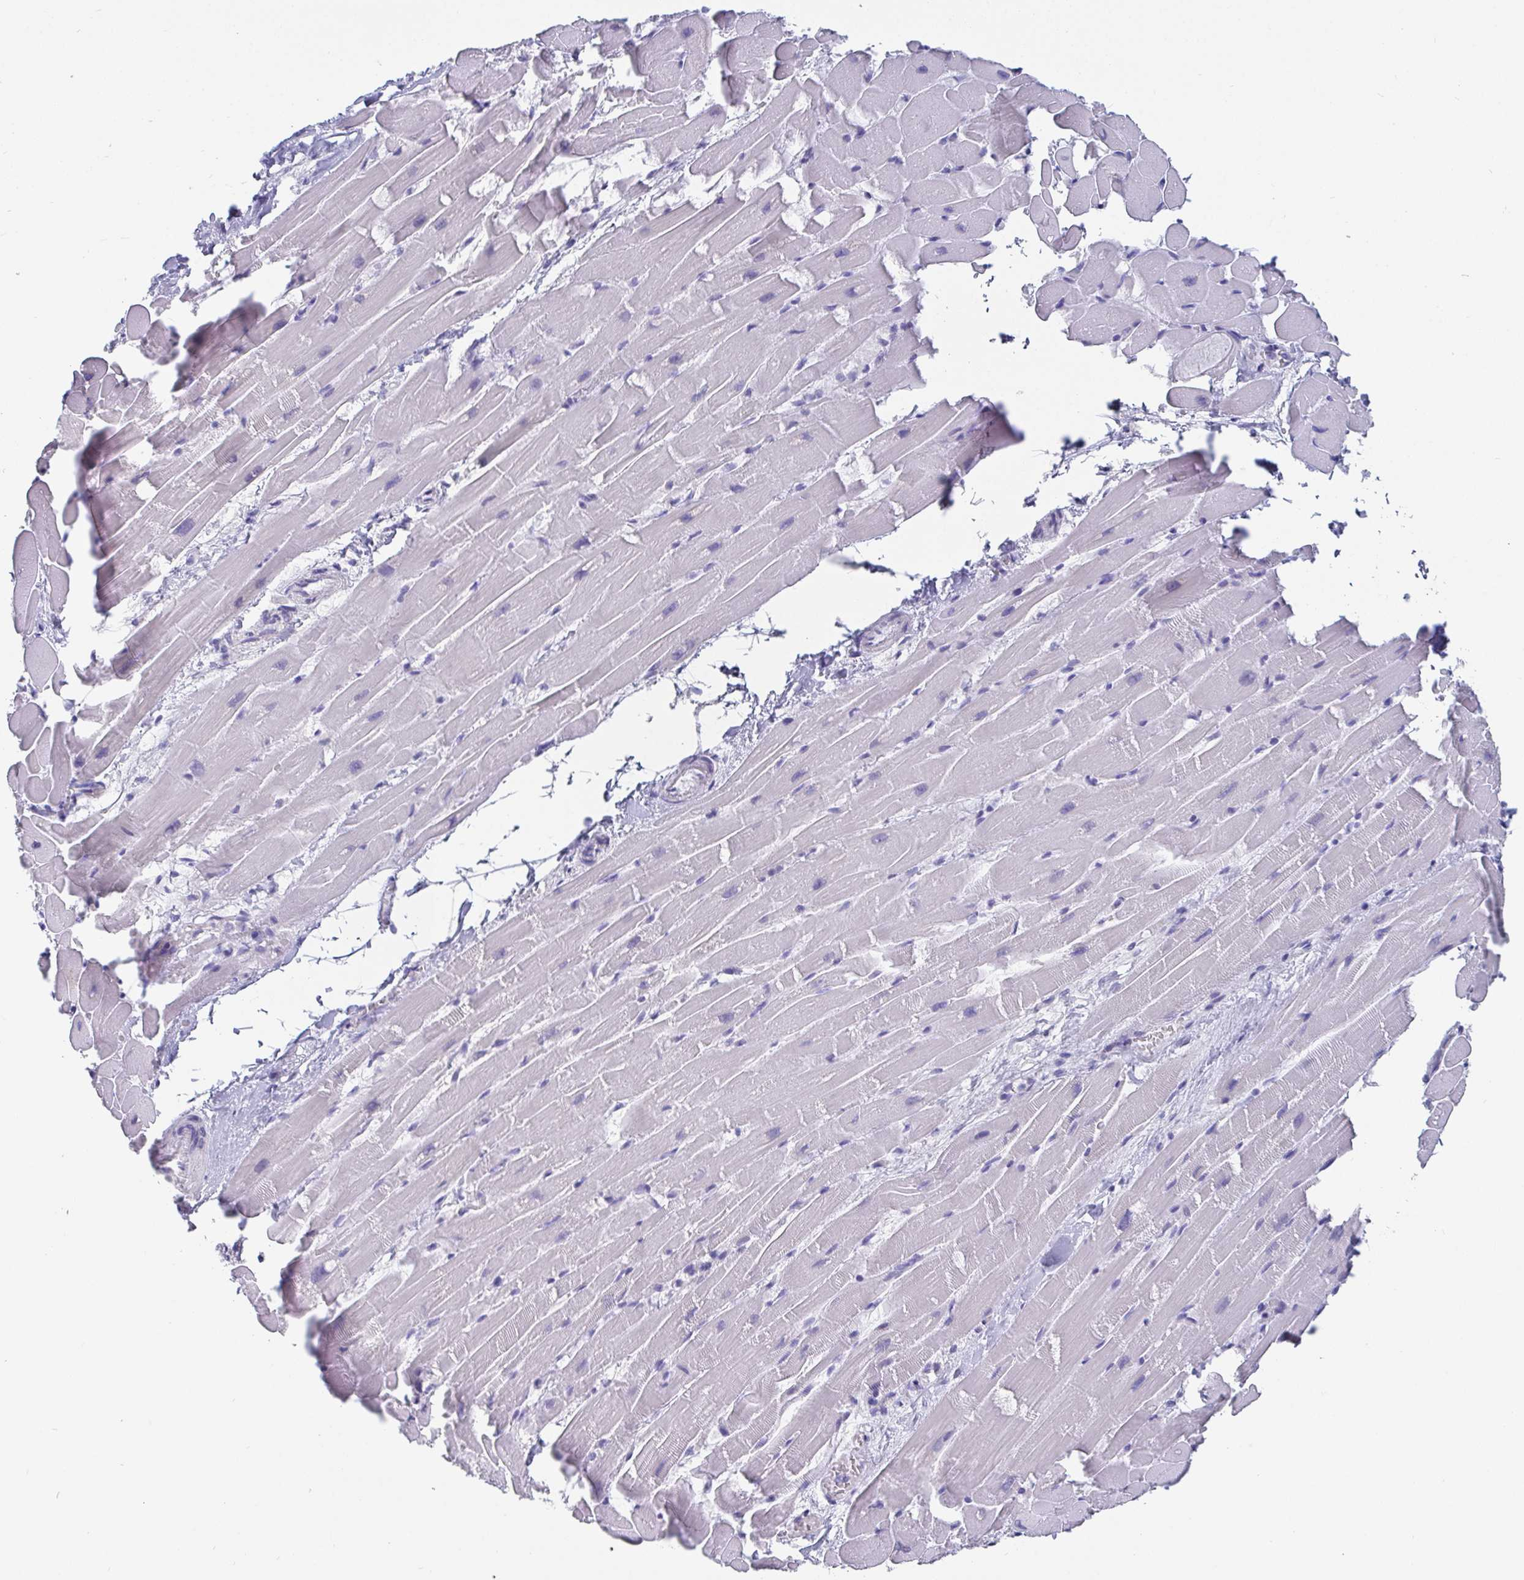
{"staining": {"intensity": "negative", "quantity": "none", "location": "none"}, "tissue": "heart muscle", "cell_type": "Cardiomyocytes", "image_type": "normal", "snomed": [{"axis": "morphology", "description": "Normal tissue, NOS"}, {"axis": "topography", "description": "Heart"}], "caption": "Immunohistochemistry micrograph of unremarkable heart muscle: heart muscle stained with DAB (3,3'-diaminobenzidine) shows no significant protein staining in cardiomyocytes. (DAB (3,3'-diaminobenzidine) IHC, high magnification).", "gene": "SCGN", "patient": {"sex": "male", "age": 37}}